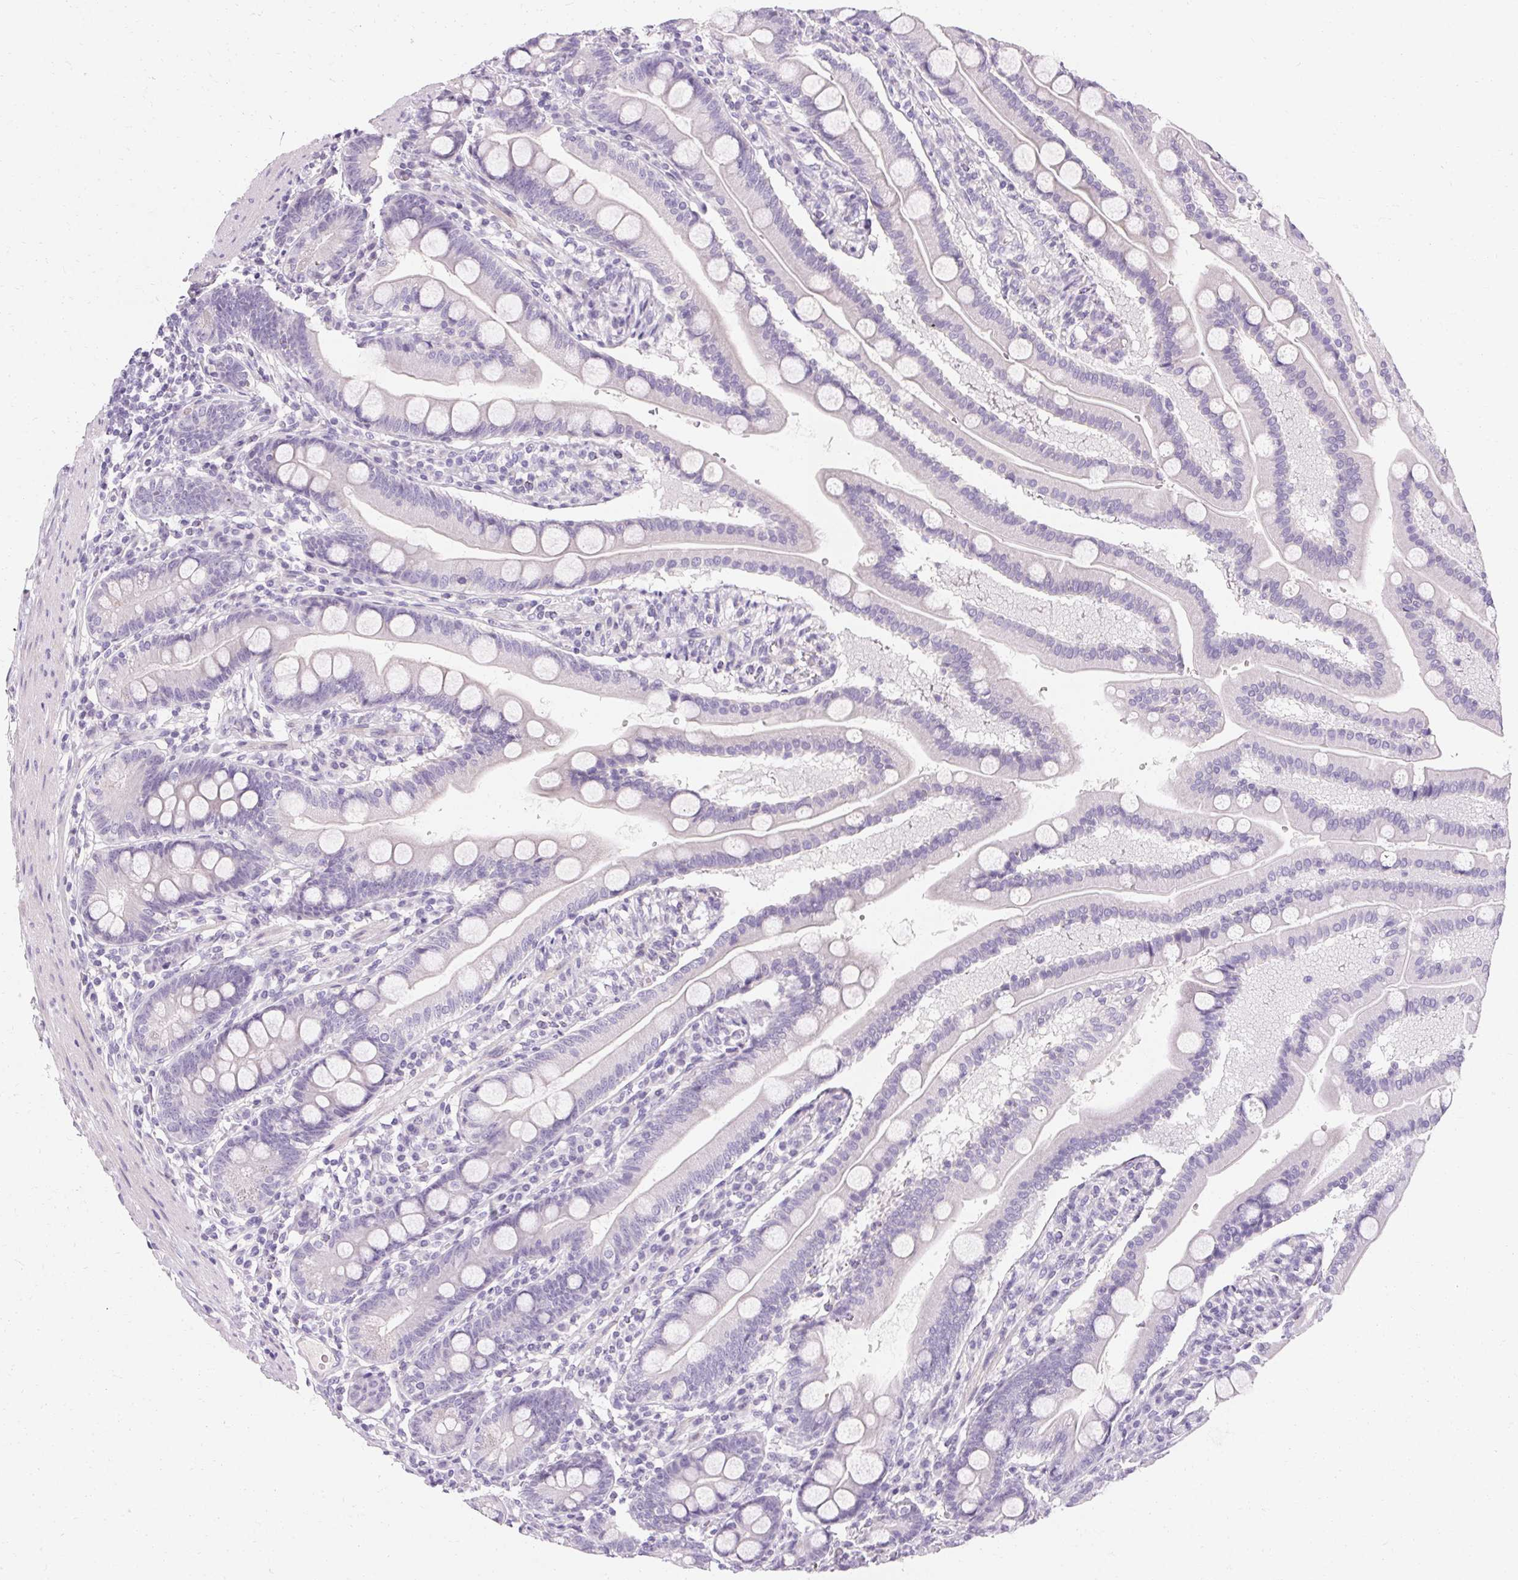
{"staining": {"intensity": "weak", "quantity": "<25%", "location": "cytoplasmic/membranous"}, "tissue": "duodenum", "cell_type": "Glandular cells", "image_type": "normal", "snomed": [{"axis": "morphology", "description": "Normal tissue, NOS"}, {"axis": "topography", "description": "Duodenum"}], "caption": "DAB (3,3'-diaminobenzidine) immunohistochemical staining of unremarkable duodenum demonstrates no significant expression in glandular cells. Brightfield microscopy of IHC stained with DAB (3,3'-diaminobenzidine) (brown) and hematoxylin (blue), captured at high magnification.", "gene": "TRIP13", "patient": {"sex": "female", "age": 67}}